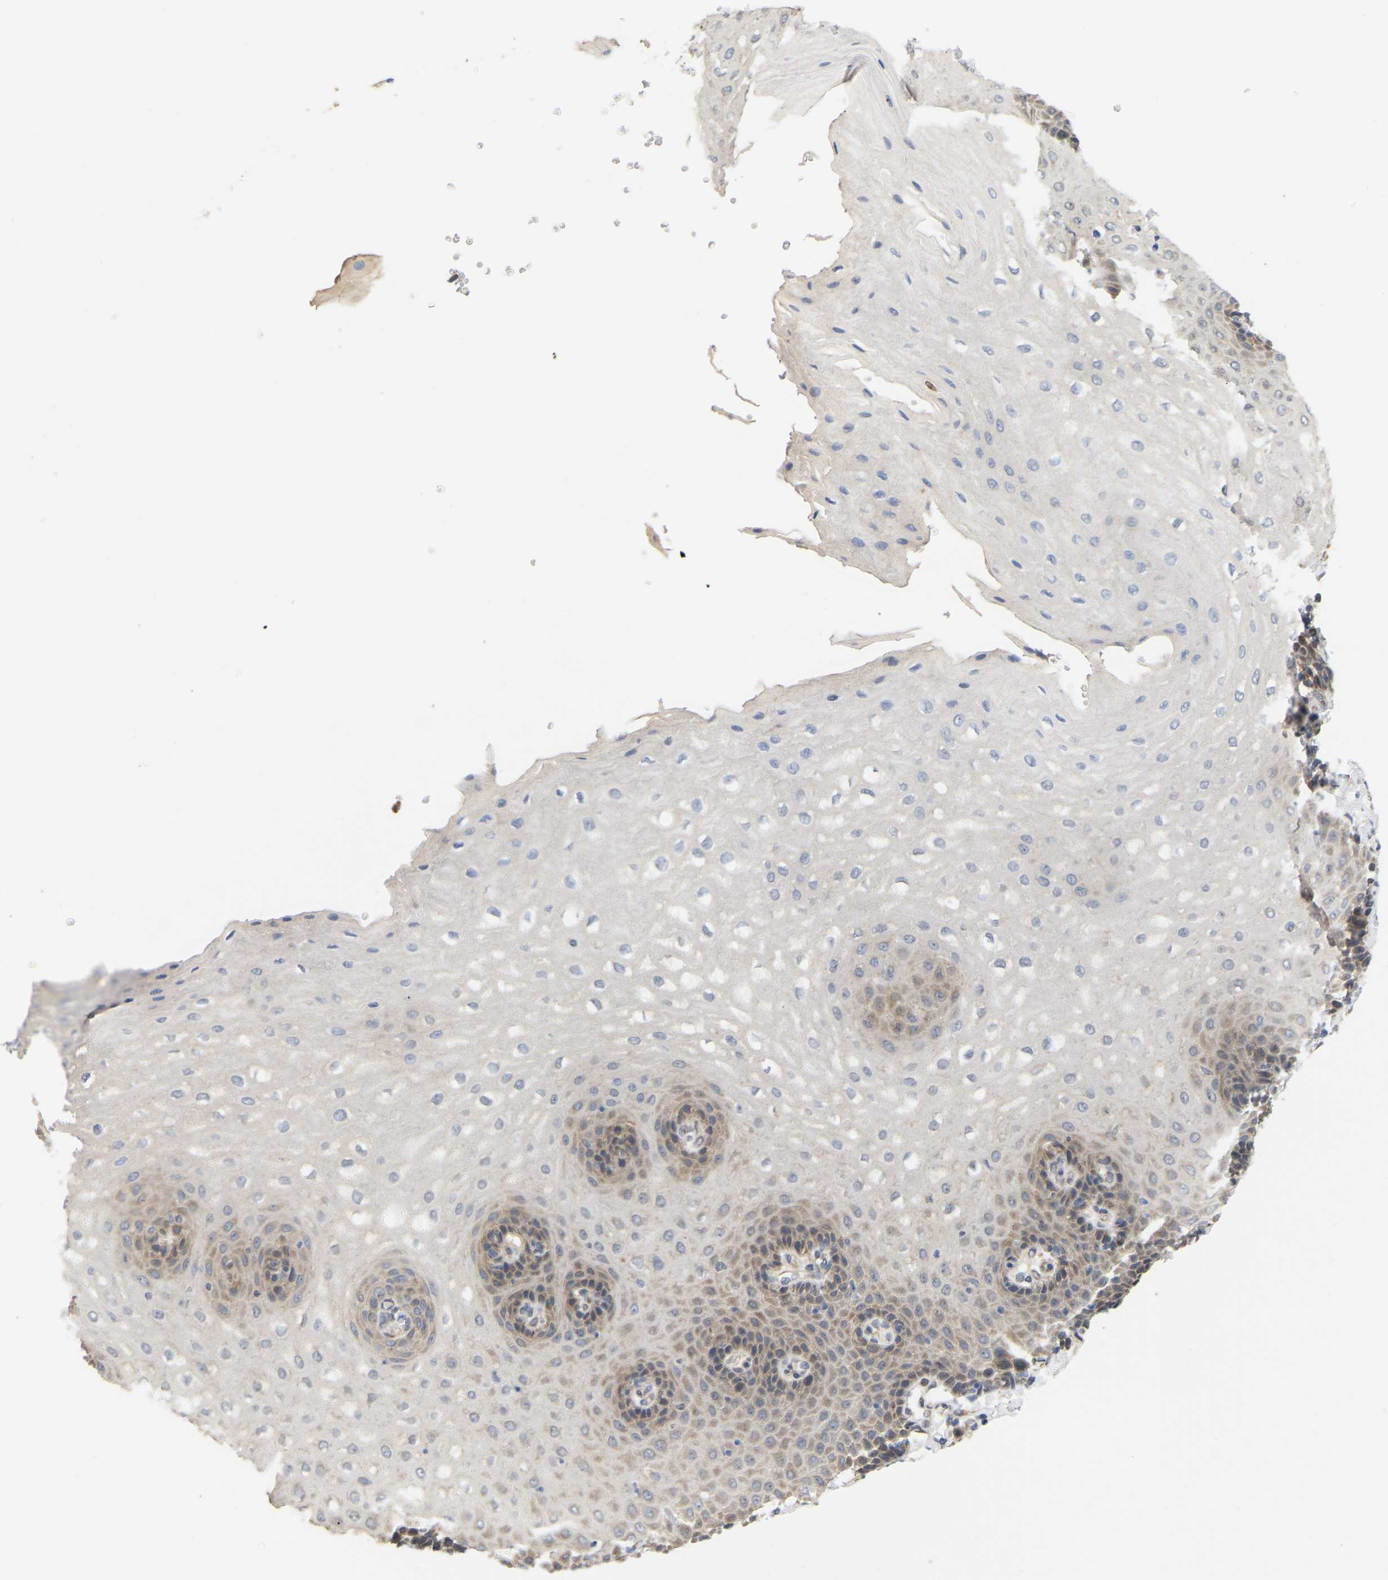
{"staining": {"intensity": "moderate", "quantity": "25%-75%", "location": "cytoplasmic/membranous"}, "tissue": "esophagus", "cell_type": "Squamous epithelial cells", "image_type": "normal", "snomed": [{"axis": "morphology", "description": "Normal tissue, NOS"}, {"axis": "topography", "description": "Esophagus"}], "caption": "About 25%-75% of squamous epithelial cells in normal esophagus exhibit moderate cytoplasmic/membranous protein expression as visualized by brown immunohistochemical staining.", "gene": "BEND3", "patient": {"sex": "male", "age": 54}}